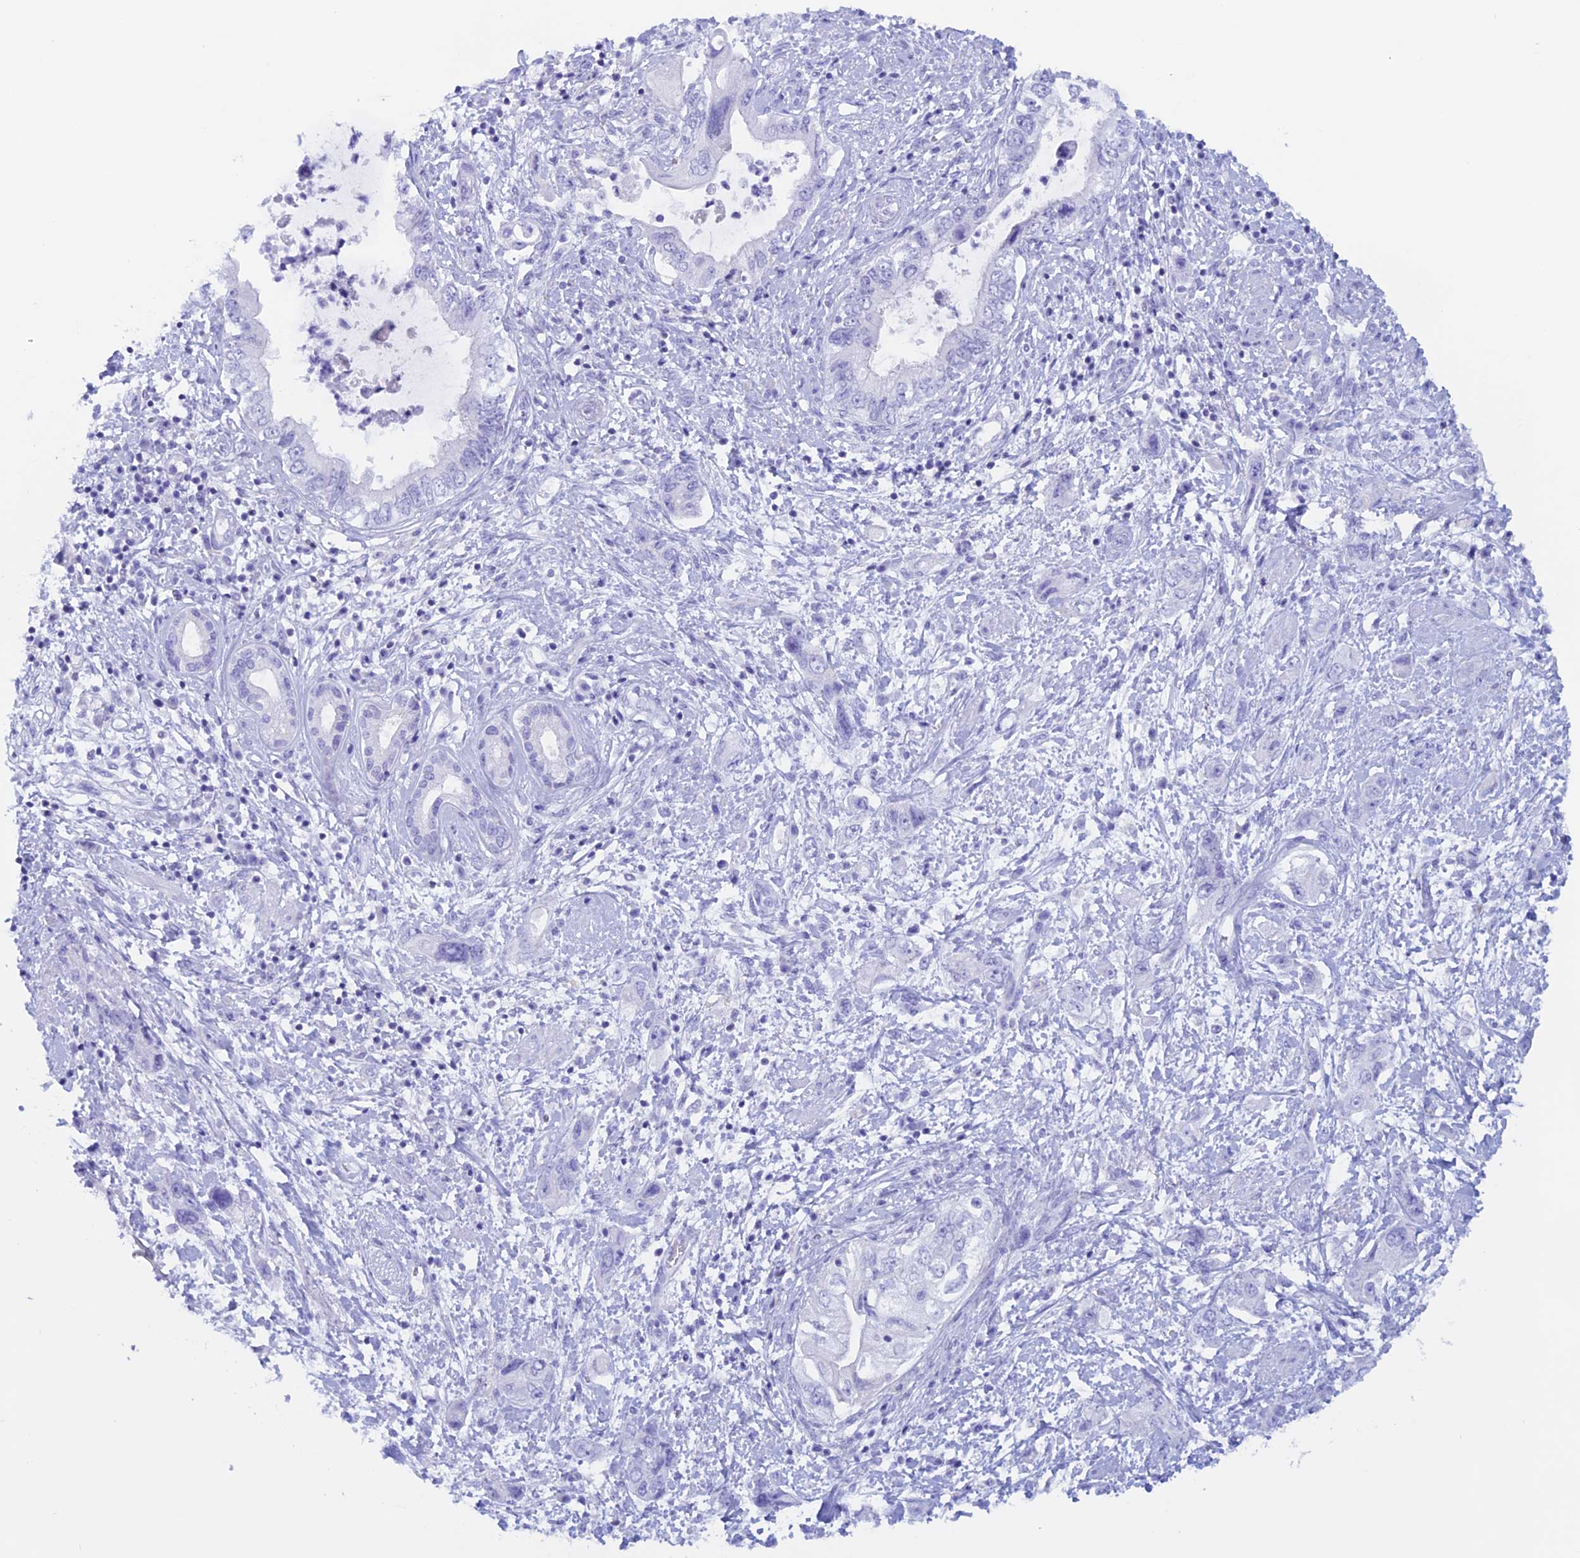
{"staining": {"intensity": "negative", "quantity": "none", "location": "none"}, "tissue": "pancreatic cancer", "cell_type": "Tumor cells", "image_type": "cancer", "snomed": [{"axis": "morphology", "description": "Adenocarcinoma, NOS"}, {"axis": "topography", "description": "Pancreas"}], "caption": "Adenocarcinoma (pancreatic) stained for a protein using immunohistochemistry (IHC) exhibits no staining tumor cells.", "gene": "RP1", "patient": {"sex": "female", "age": 73}}